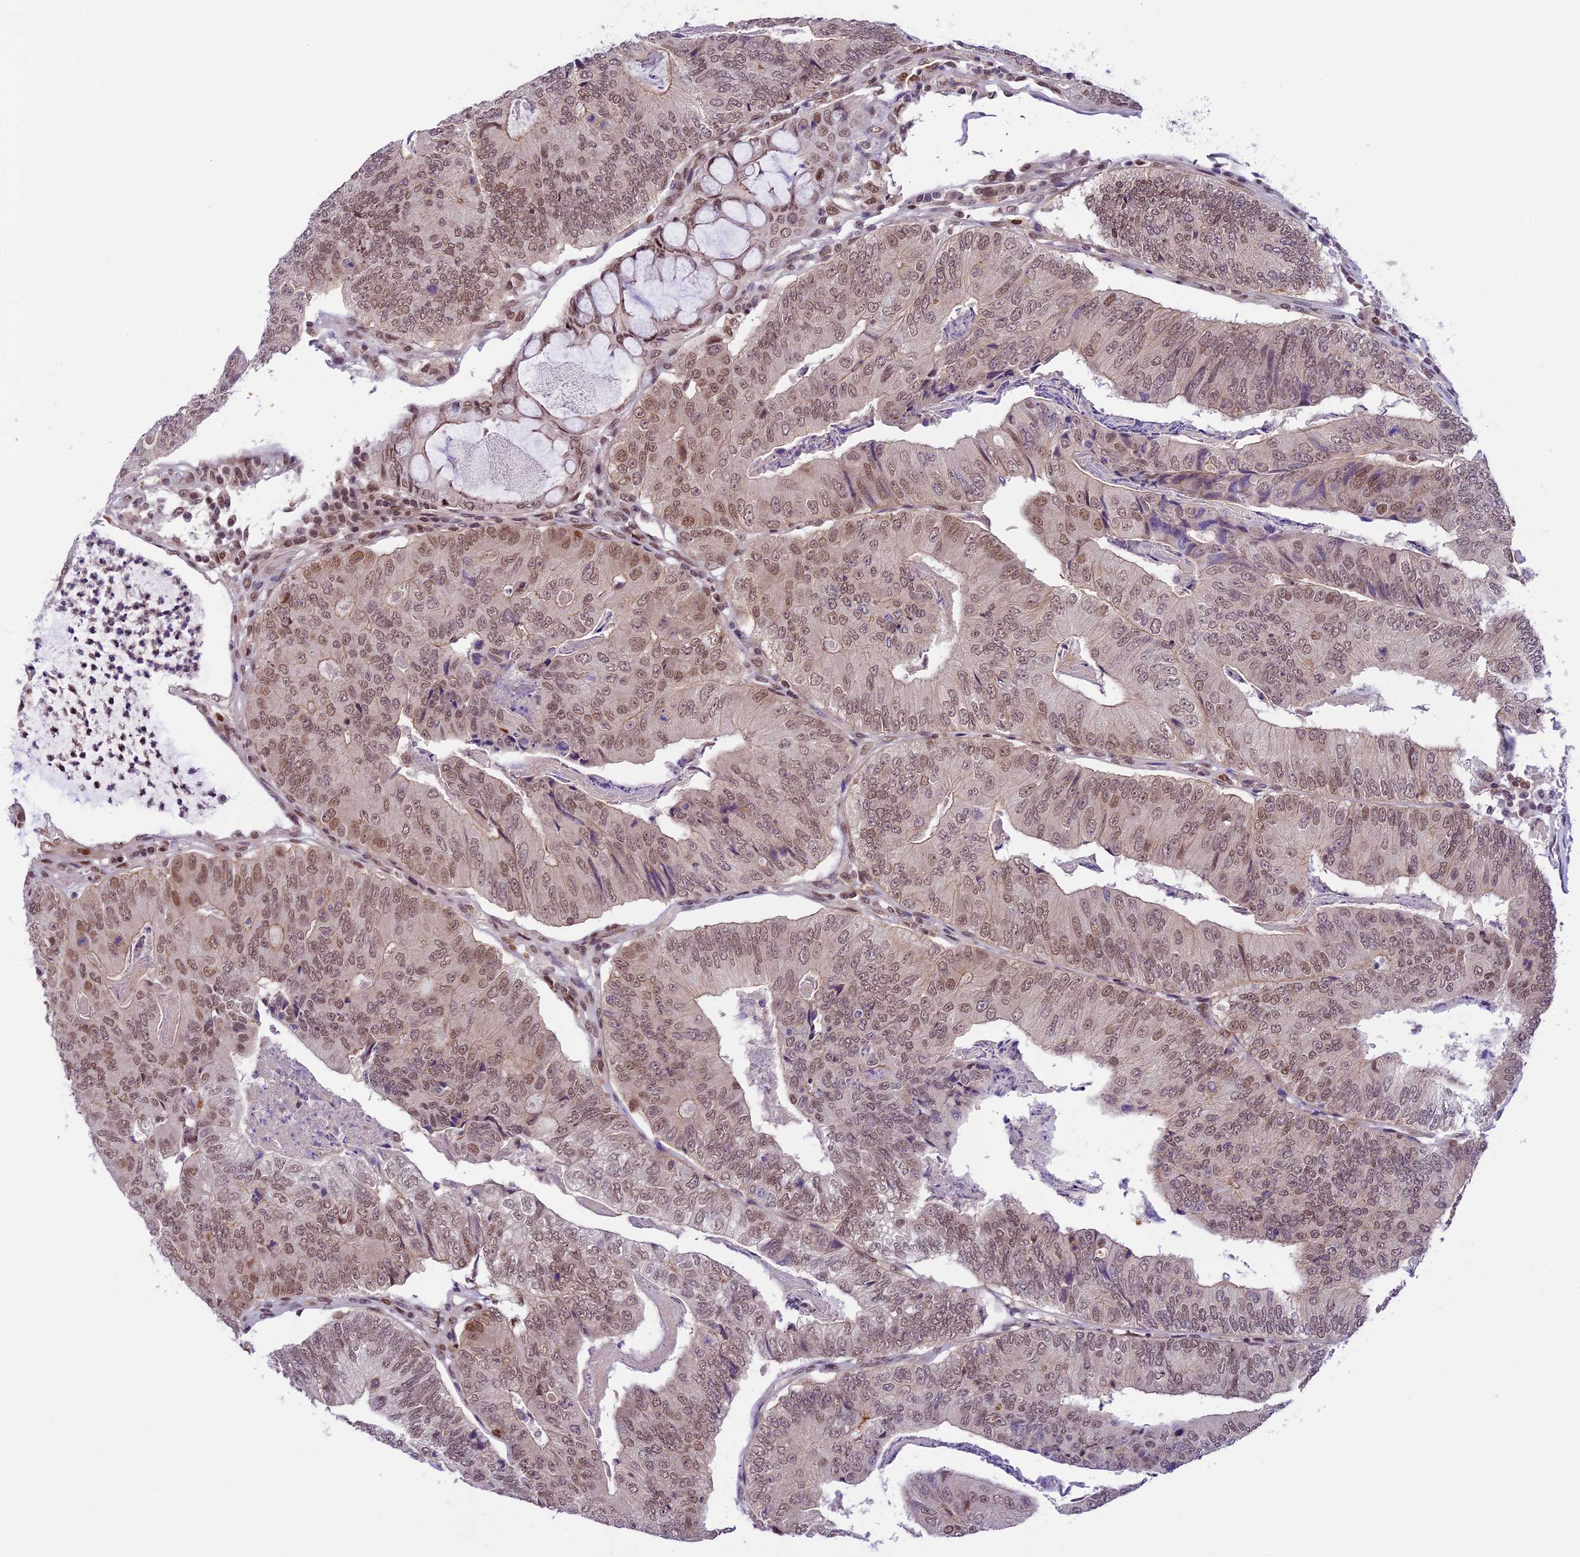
{"staining": {"intensity": "moderate", "quantity": ">75%", "location": "nuclear"}, "tissue": "colorectal cancer", "cell_type": "Tumor cells", "image_type": "cancer", "snomed": [{"axis": "morphology", "description": "Adenocarcinoma, NOS"}, {"axis": "topography", "description": "Colon"}], "caption": "A photomicrograph of human colorectal adenocarcinoma stained for a protein exhibits moderate nuclear brown staining in tumor cells. (Stains: DAB (3,3'-diaminobenzidine) in brown, nuclei in blue, Microscopy: brightfield microscopy at high magnification).", "gene": "SHKBP1", "patient": {"sex": "female", "age": 67}}